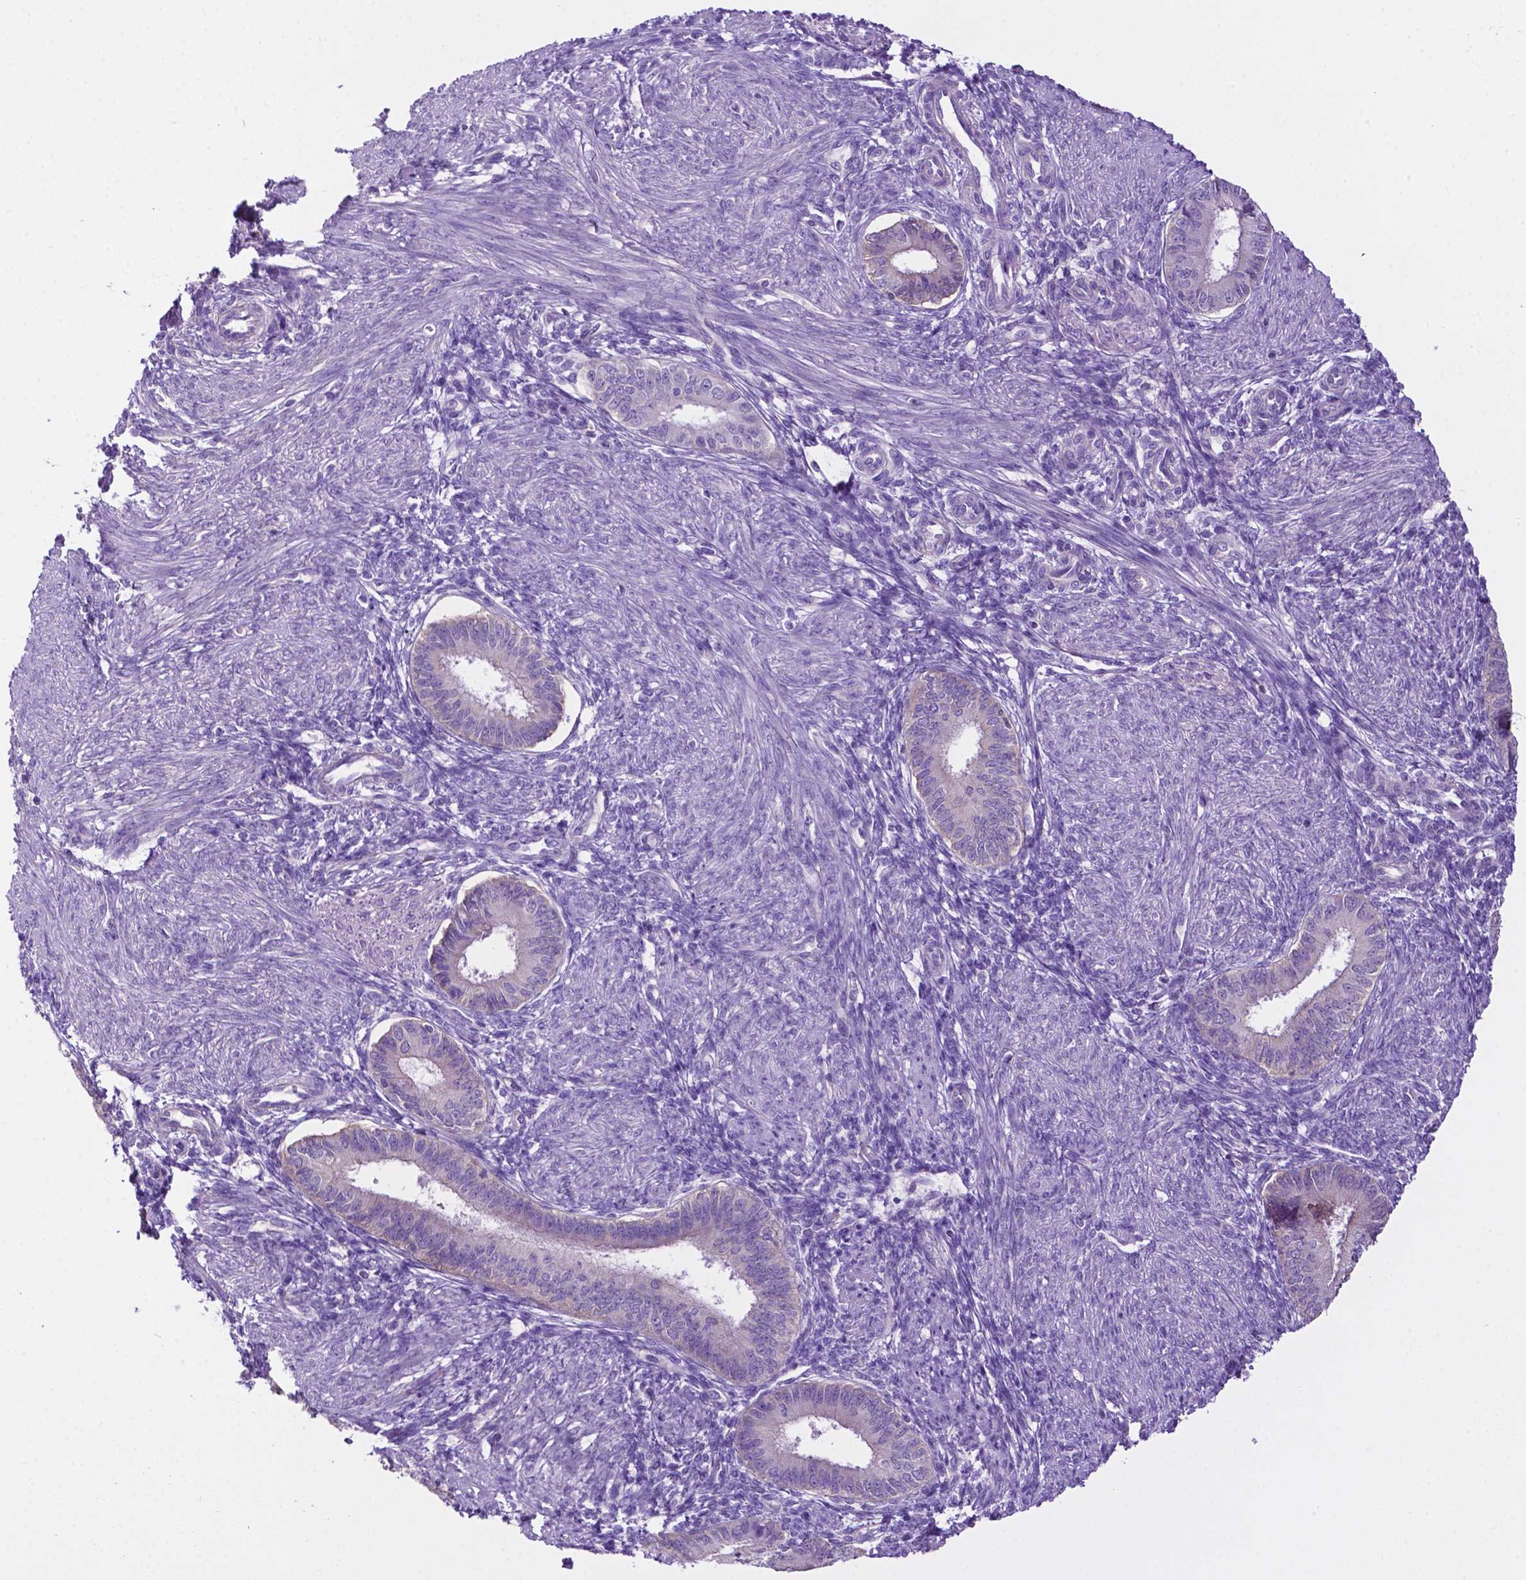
{"staining": {"intensity": "negative", "quantity": "none", "location": "none"}, "tissue": "endometrium", "cell_type": "Cells in endometrial stroma", "image_type": "normal", "snomed": [{"axis": "morphology", "description": "Normal tissue, NOS"}, {"axis": "topography", "description": "Endometrium"}], "caption": "Immunohistochemical staining of unremarkable endometrium shows no significant expression in cells in endometrial stroma.", "gene": "PHYHIP", "patient": {"sex": "female", "age": 39}}